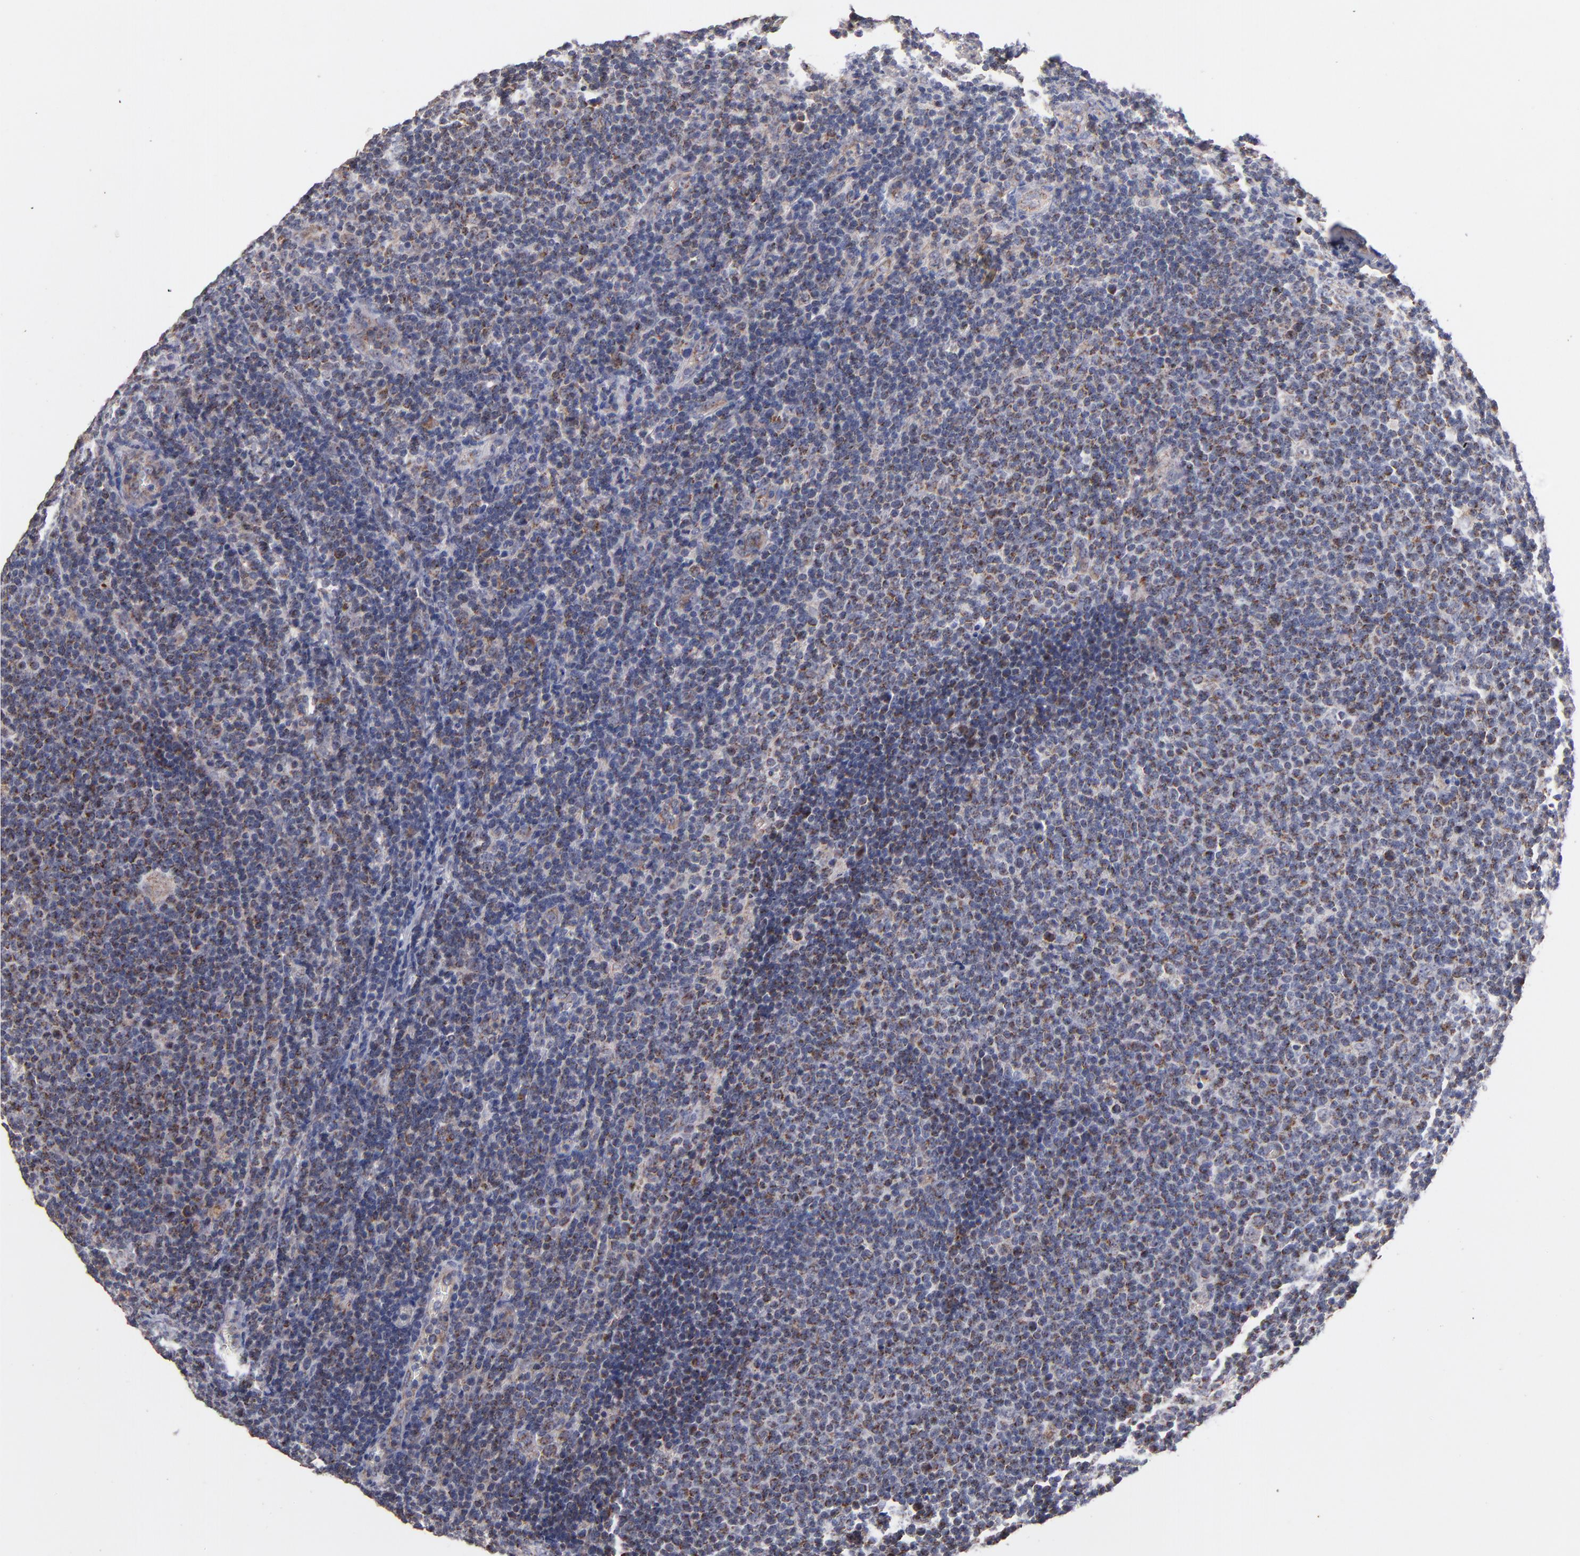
{"staining": {"intensity": "moderate", "quantity": "25%-75%", "location": "cytoplasmic/membranous"}, "tissue": "lymphoma", "cell_type": "Tumor cells", "image_type": "cancer", "snomed": [{"axis": "morphology", "description": "Malignant lymphoma, non-Hodgkin's type, Low grade"}, {"axis": "topography", "description": "Lymph node"}], "caption": "IHC (DAB (3,3'-diaminobenzidine)) staining of lymphoma displays moderate cytoplasmic/membranous protein staining in about 25%-75% of tumor cells.", "gene": "DIABLO", "patient": {"sex": "male", "age": 74}}